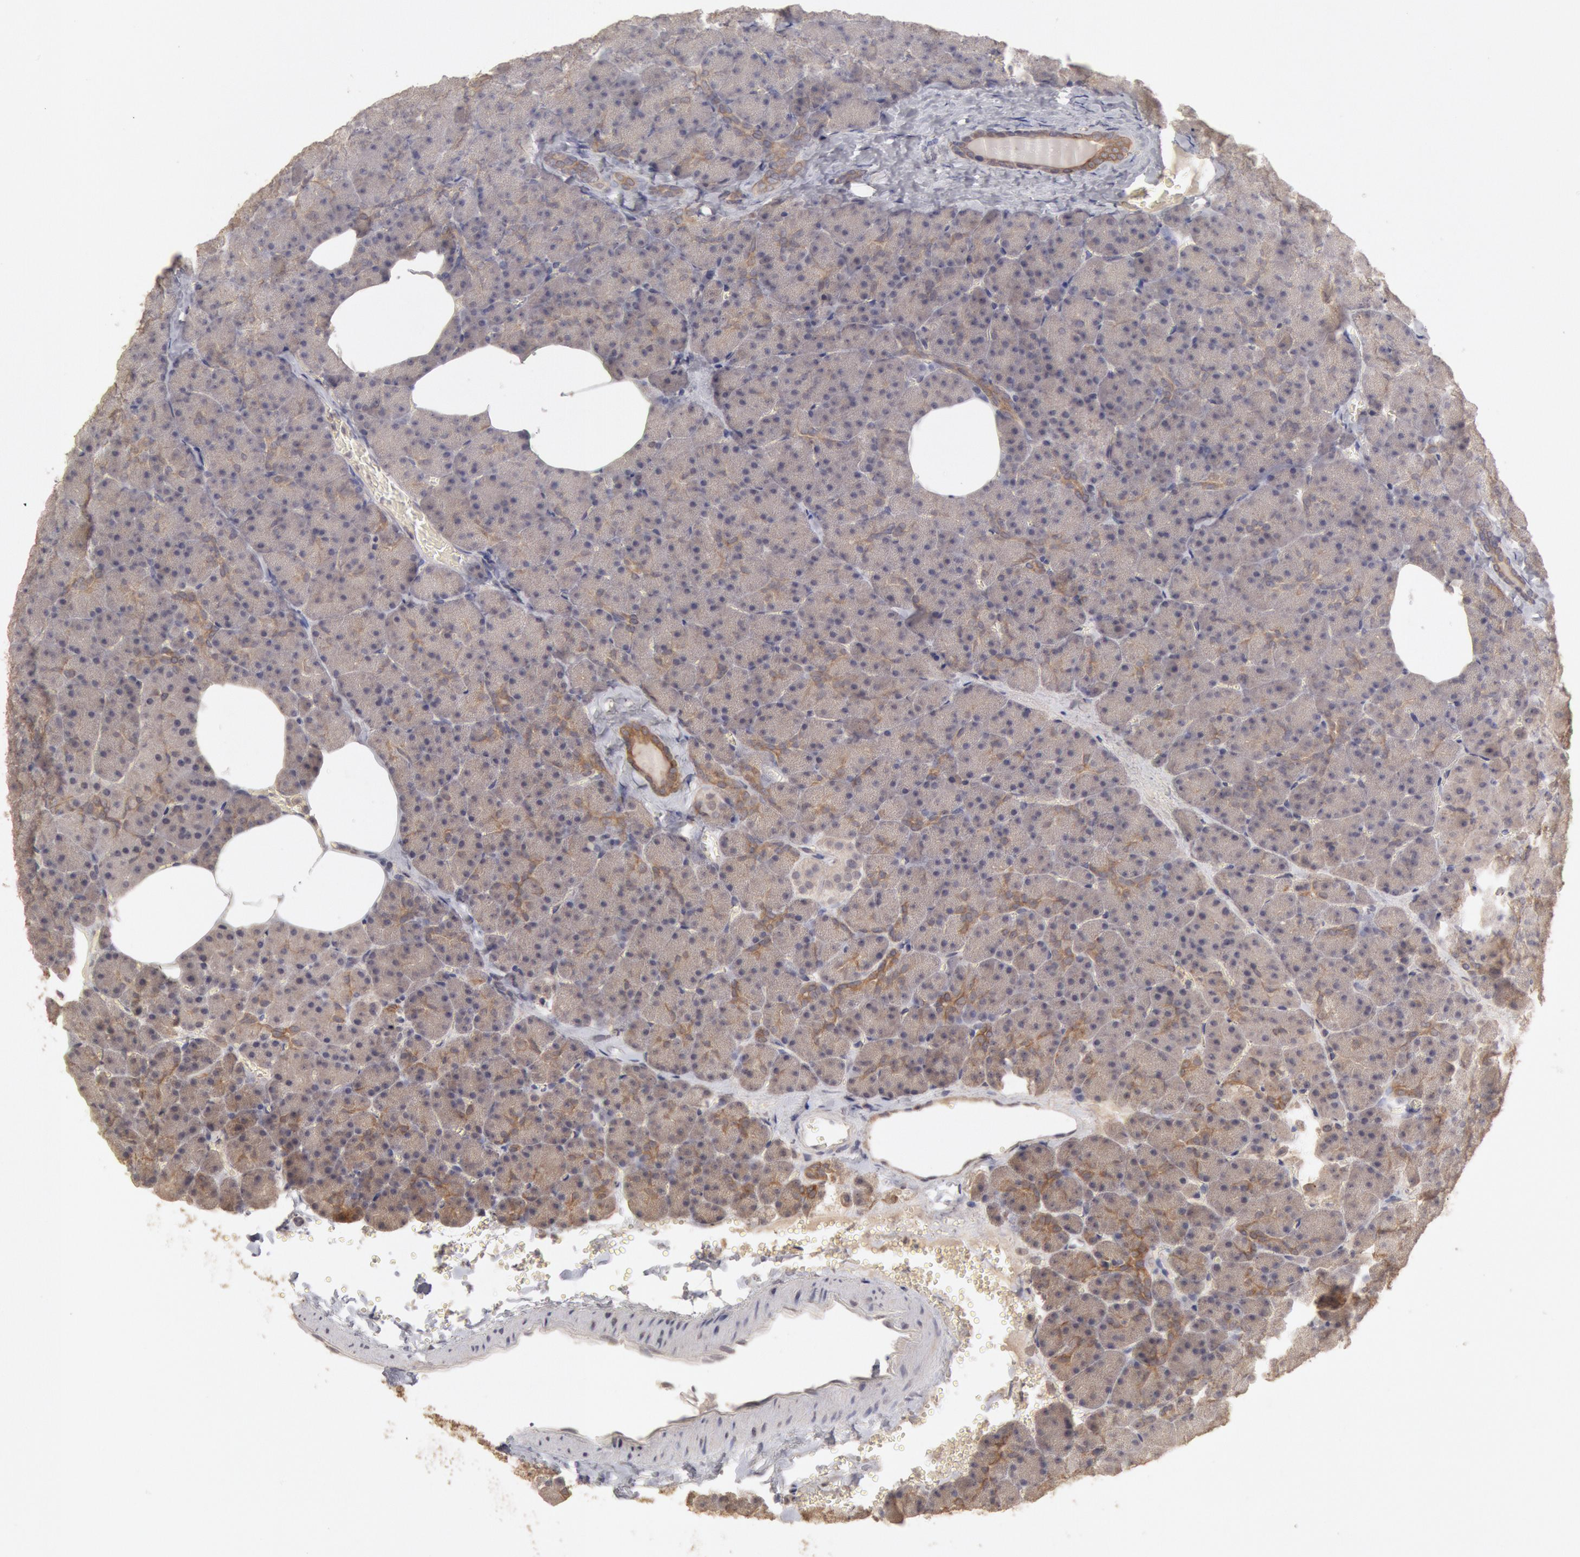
{"staining": {"intensity": "weak", "quantity": ">75%", "location": "cytoplasmic/membranous"}, "tissue": "pancreas", "cell_type": "Exocrine glandular cells", "image_type": "normal", "snomed": [{"axis": "morphology", "description": "Normal tissue, NOS"}, {"axis": "topography", "description": "Pancreas"}], "caption": "Immunohistochemical staining of normal human pancreas displays >75% levels of weak cytoplasmic/membranous protein staining in about >75% of exocrine glandular cells.", "gene": "ZFP36L1", "patient": {"sex": "female", "age": 35}}